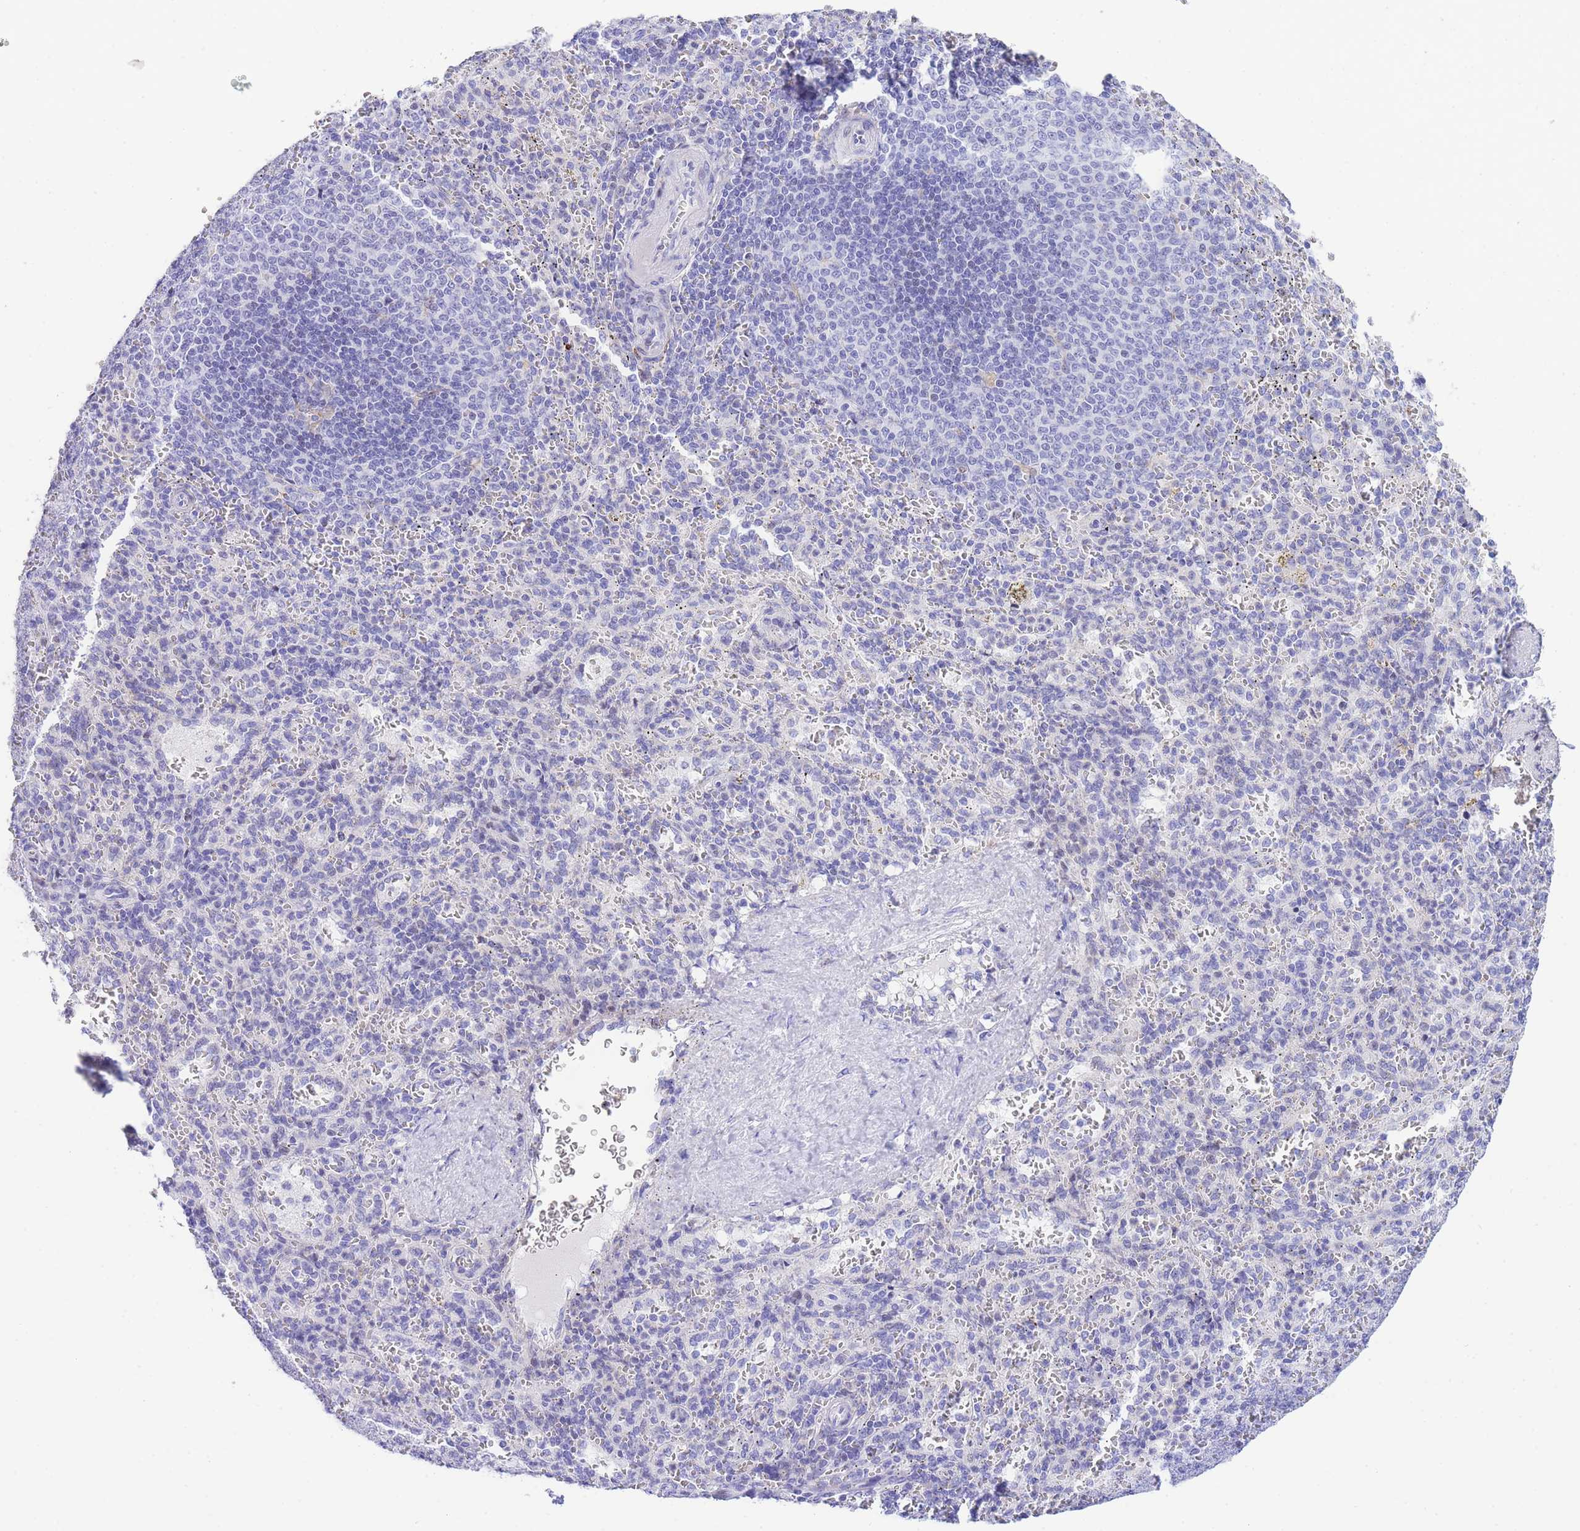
{"staining": {"intensity": "negative", "quantity": "none", "location": "none"}, "tissue": "spleen", "cell_type": "Cells in red pulp", "image_type": "normal", "snomed": [{"axis": "morphology", "description": "Normal tissue, NOS"}, {"axis": "topography", "description": "Spleen"}], "caption": "This is an IHC histopathology image of normal spleen. There is no positivity in cells in red pulp.", "gene": "TIFAB", "patient": {"sex": "female", "age": 21}}